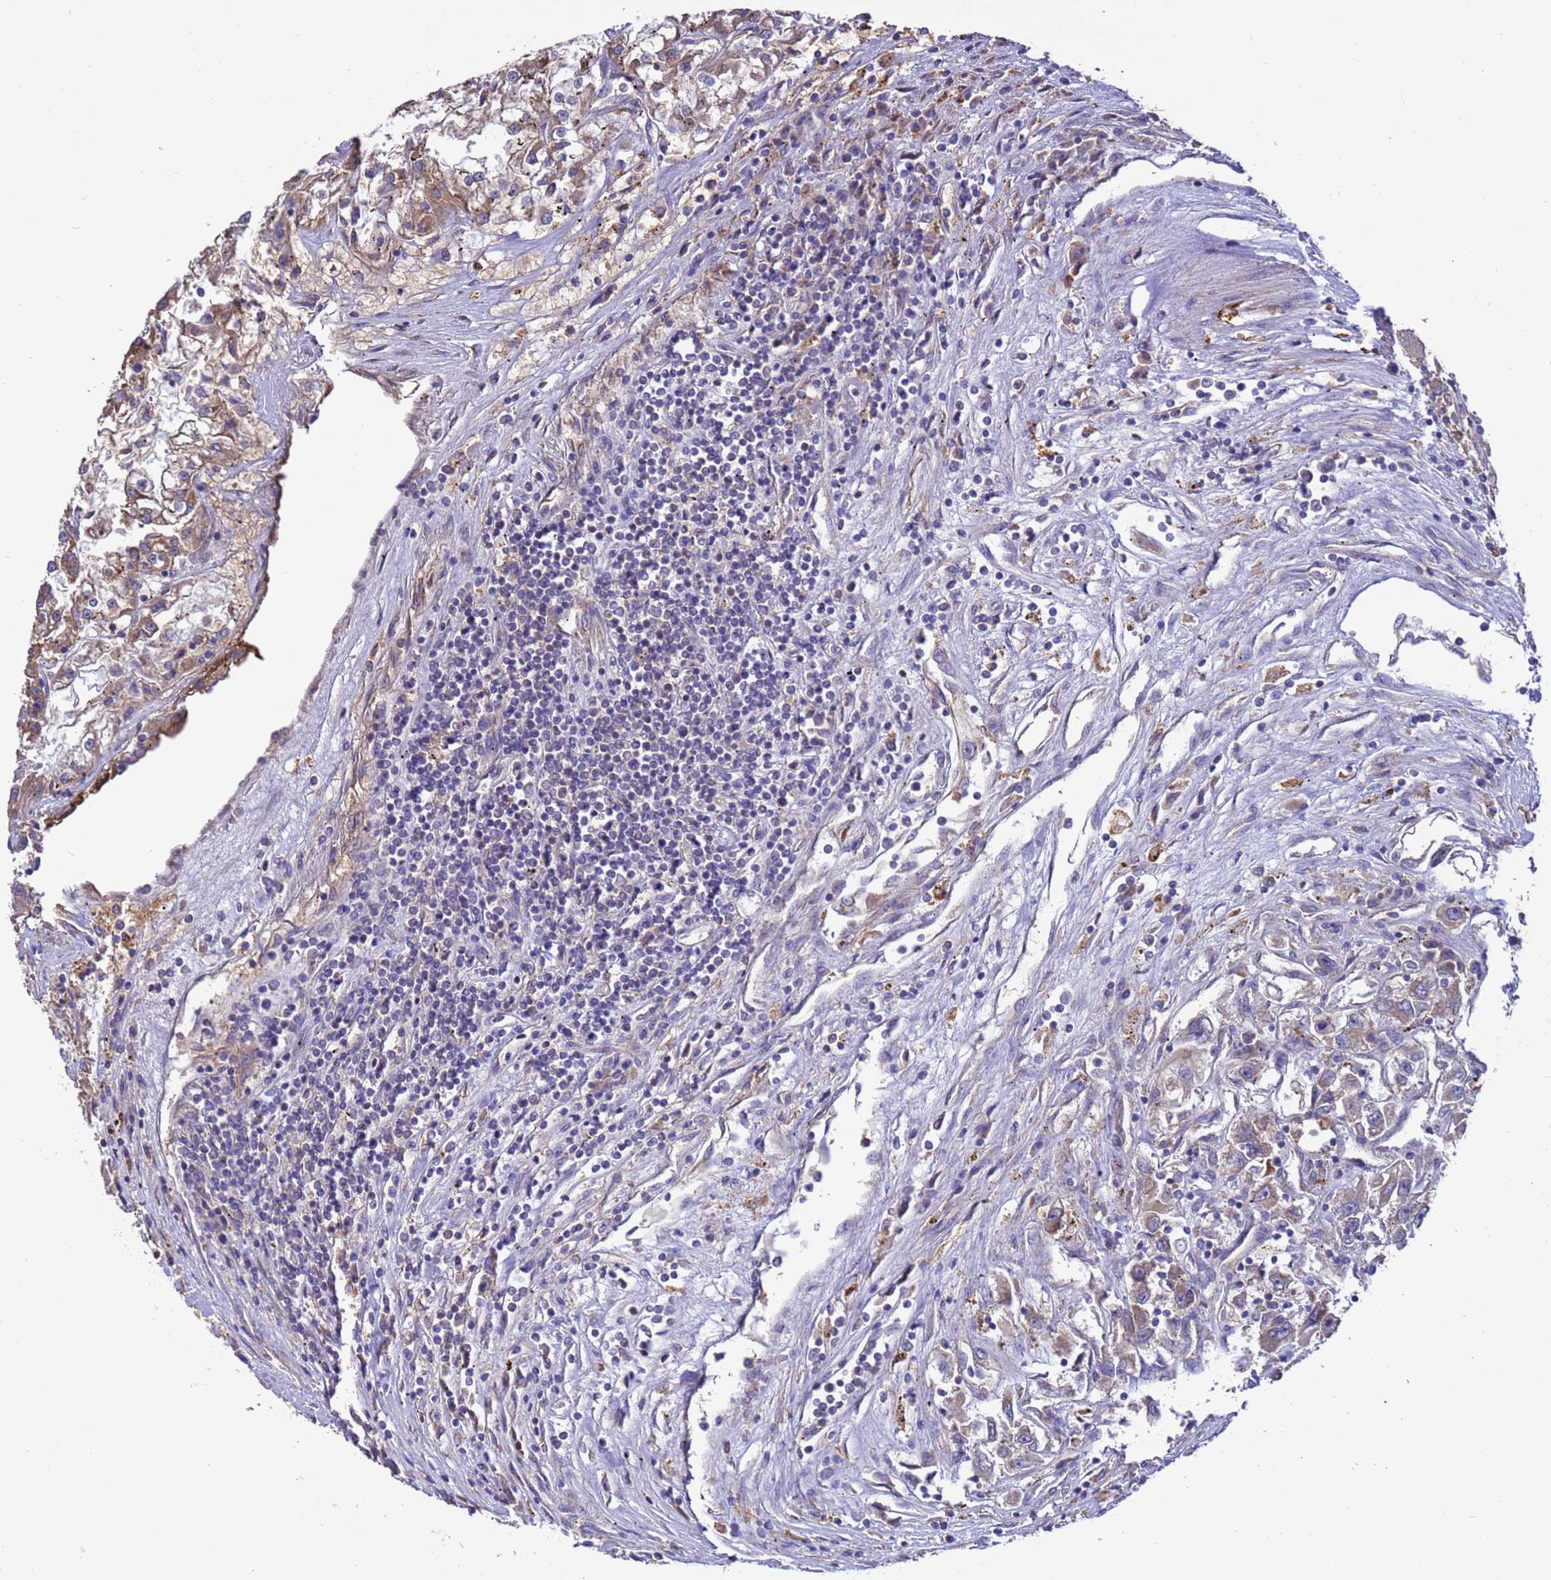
{"staining": {"intensity": "weak", "quantity": "25%-75%", "location": "cytoplasmic/membranous"}, "tissue": "renal cancer", "cell_type": "Tumor cells", "image_type": "cancer", "snomed": [{"axis": "morphology", "description": "Adenocarcinoma, NOS"}, {"axis": "topography", "description": "Kidney"}], "caption": "Immunohistochemistry (DAB (3,3'-diaminobenzidine)) staining of adenocarcinoma (renal) displays weak cytoplasmic/membranous protein expression in approximately 25%-75% of tumor cells.", "gene": "ARHGAP12", "patient": {"sex": "female", "age": 52}}